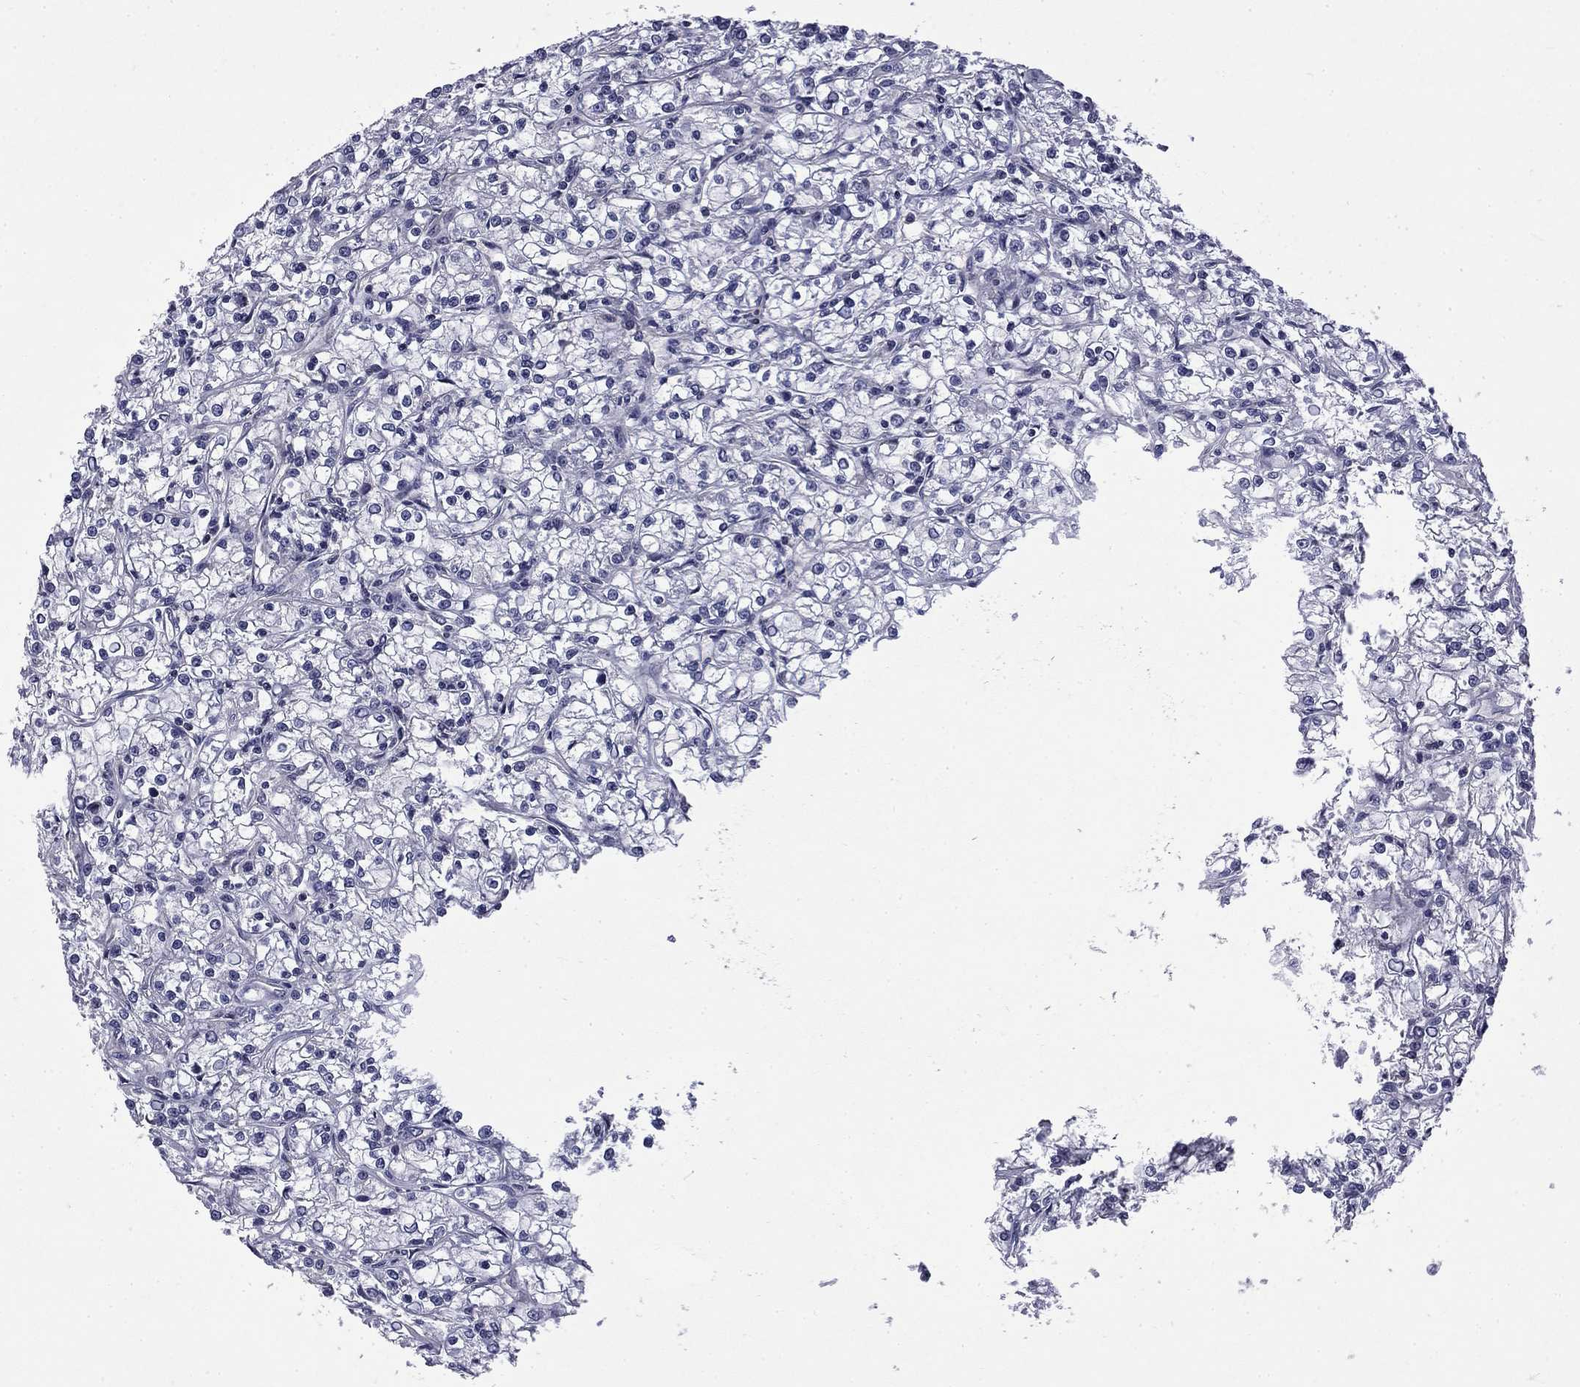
{"staining": {"intensity": "negative", "quantity": "none", "location": "none"}, "tissue": "renal cancer", "cell_type": "Tumor cells", "image_type": "cancer", "snomed": [{"axis": "morphology", "description": "Adenocarcinoma, NOS"}, {"axis": "topography", "description": "Kidney"}], "caption": "Micrograph shows no significant protein expression in tumor cells of renal cancer (adenocarcinoma).", "gene": "ARHGAP45", "patient": {"sex": "female", "age": 59}}